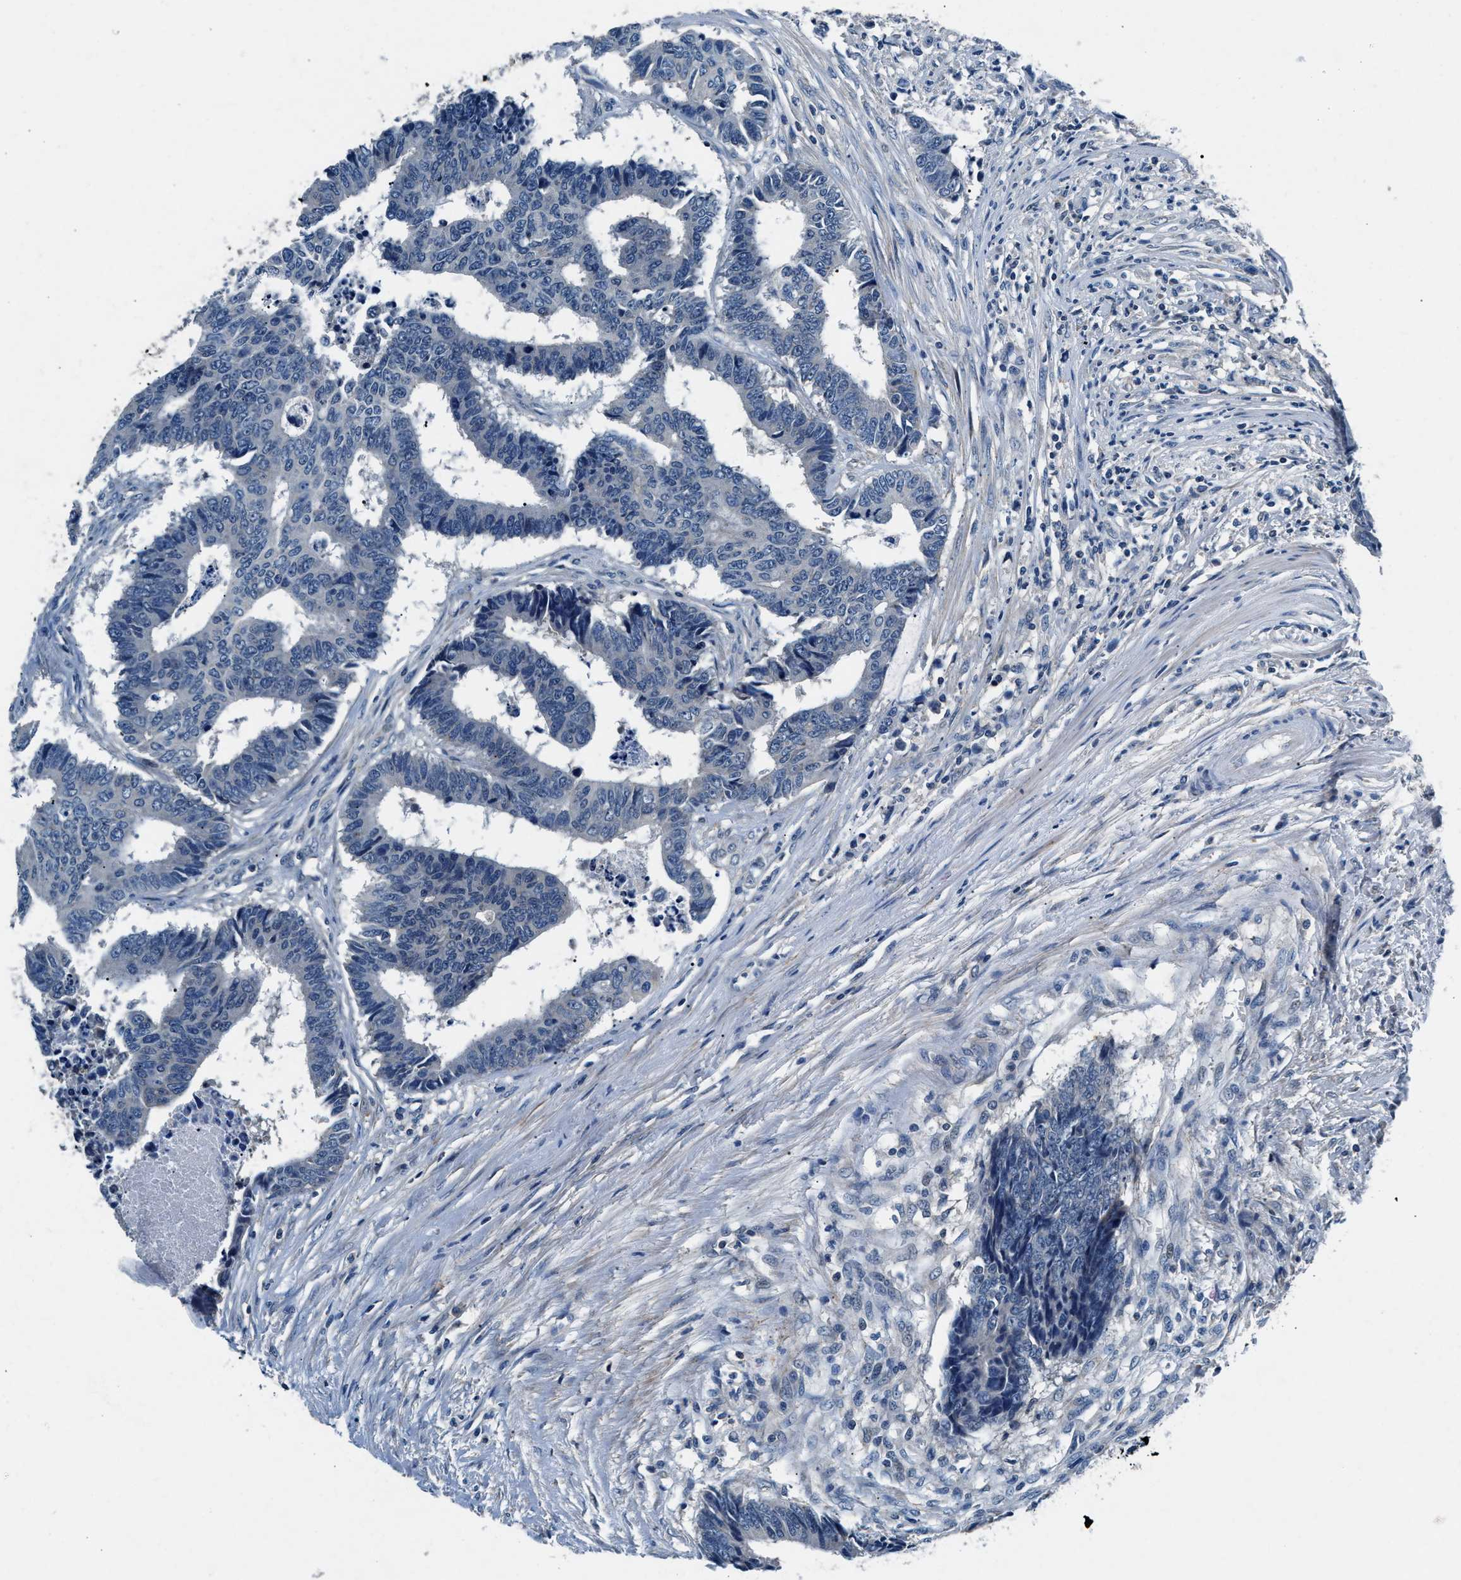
{"staining": {"intensity": "negative", "quantity": "none", "location": "none"}, "tissue": "colorectal cancer", "cell_type": "Tumor cells", "image_type": "cancer", "snomed": [{"axis": "morphology", "description": "Adenocarcinoma, NOS"}, {"axis": "topography", "description": "Rectum"}], "caption": "Immunohistochemistry histopathology image of neoplastic tissue: colorectal adenocarcinoma stained with DAB (3,3'-diaminobenzidine) demonstrates no significant protein staining in tumor cells. Brightfield microscopy of immunohistochemistry stained with DAB (brown) and hematoxylin (blue), captured at high magnification.", "gene": "DENND6B", "patient": {"sex": "male", "age": 84}}